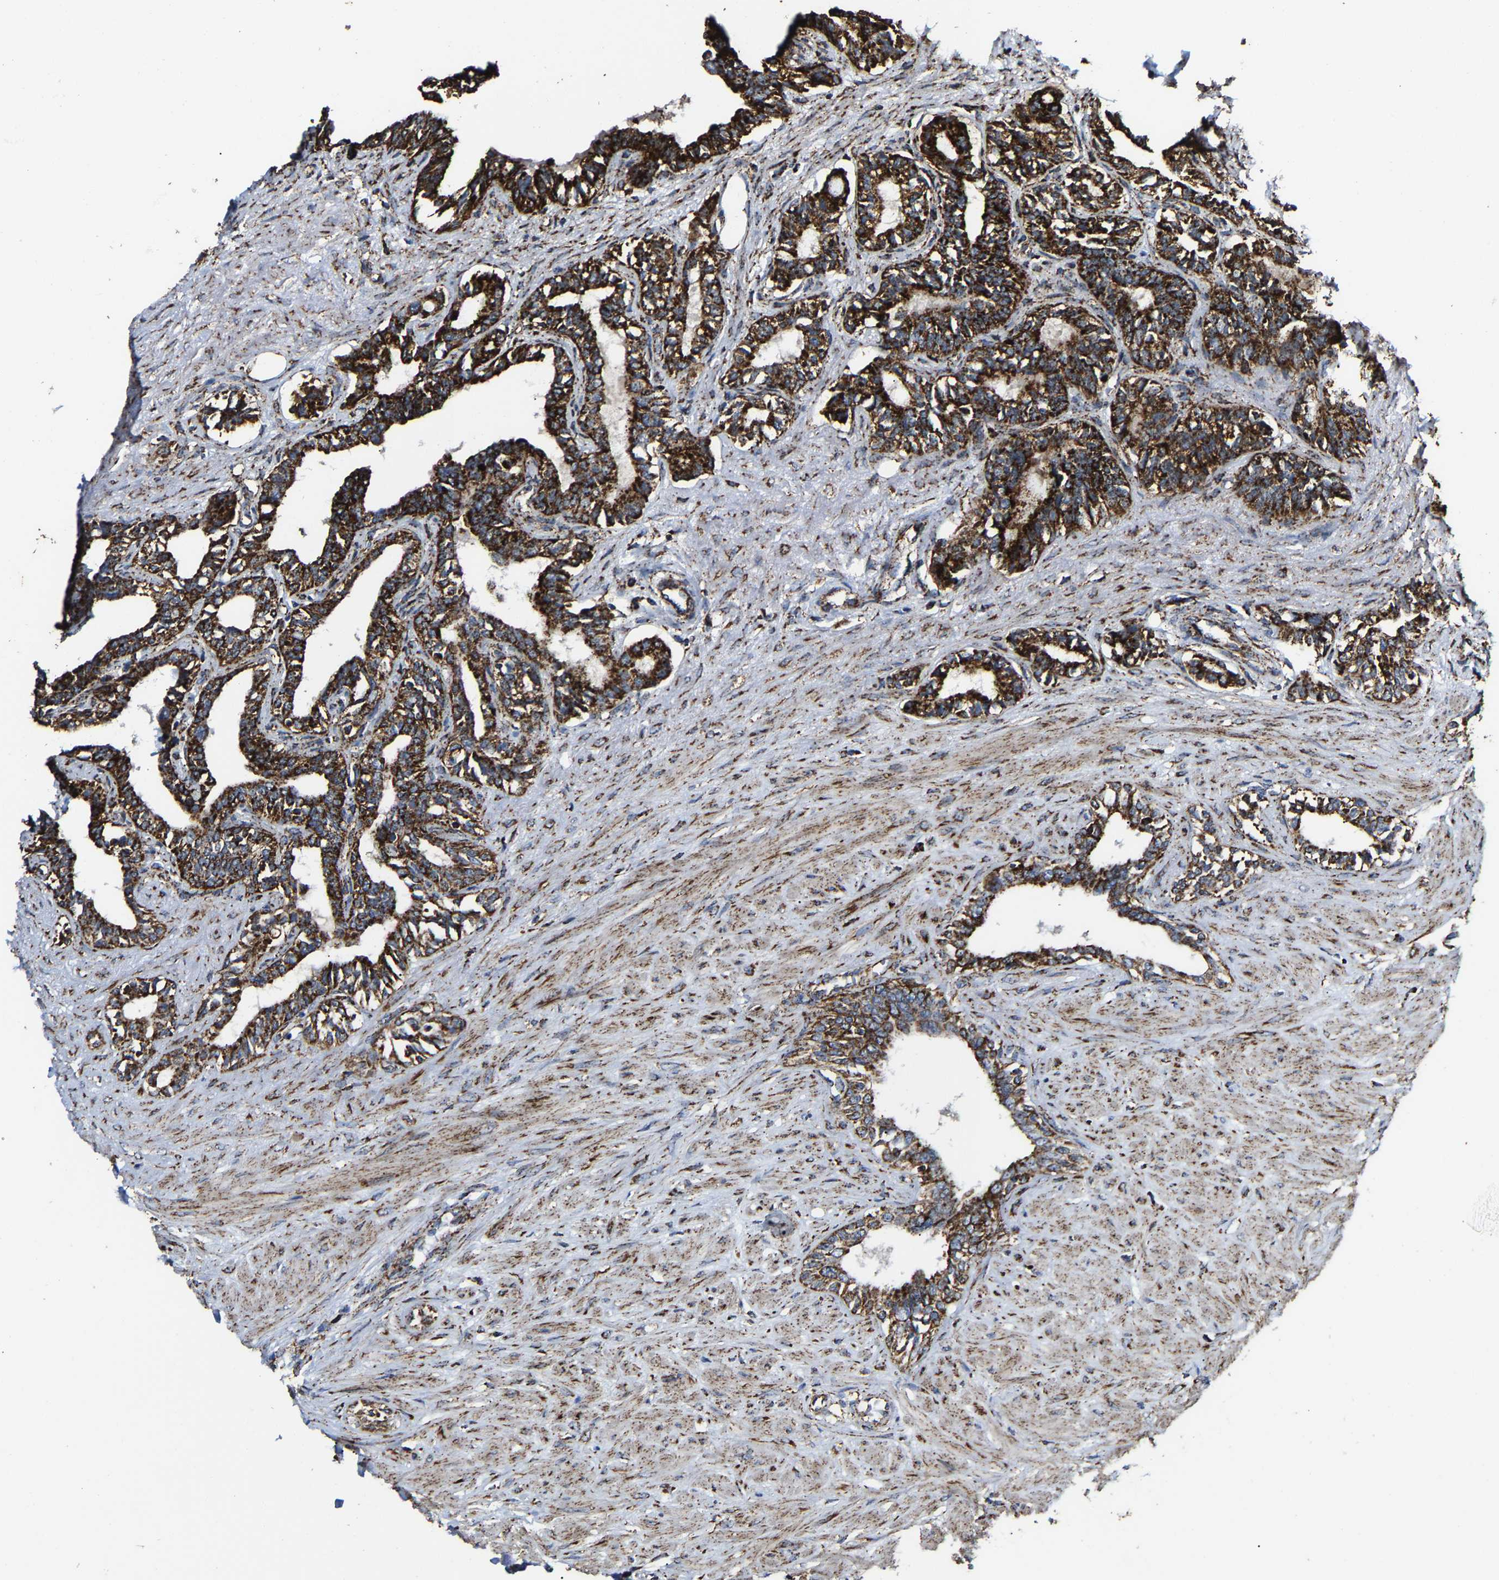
{"staining": {"intensity": "strong", "quantity": ">75%", "location": "cytoplasmic/membranous"}, "tissue": "seminal vesicle", "cell_type": "Glandular cells", "image_type": "normal", "snomed": [{"axis": "morphology", "description": "Normal tissue, NOS"}, {"axis": "morphology", "description": "Adenocarcinoma, High grade"}, {"axis": "topography", "description": "Prostate"}, {"axis": "topography", "description": "Seminal veicle"}], "caption": "The micrograph reveals staining of normal seminal vesicle, revealing strong cytoplasmic/membranous protein expression (brown color) within glandular cells.", "gene": "NDUFV3", "patient": {"sex": "male", "age": 55}}